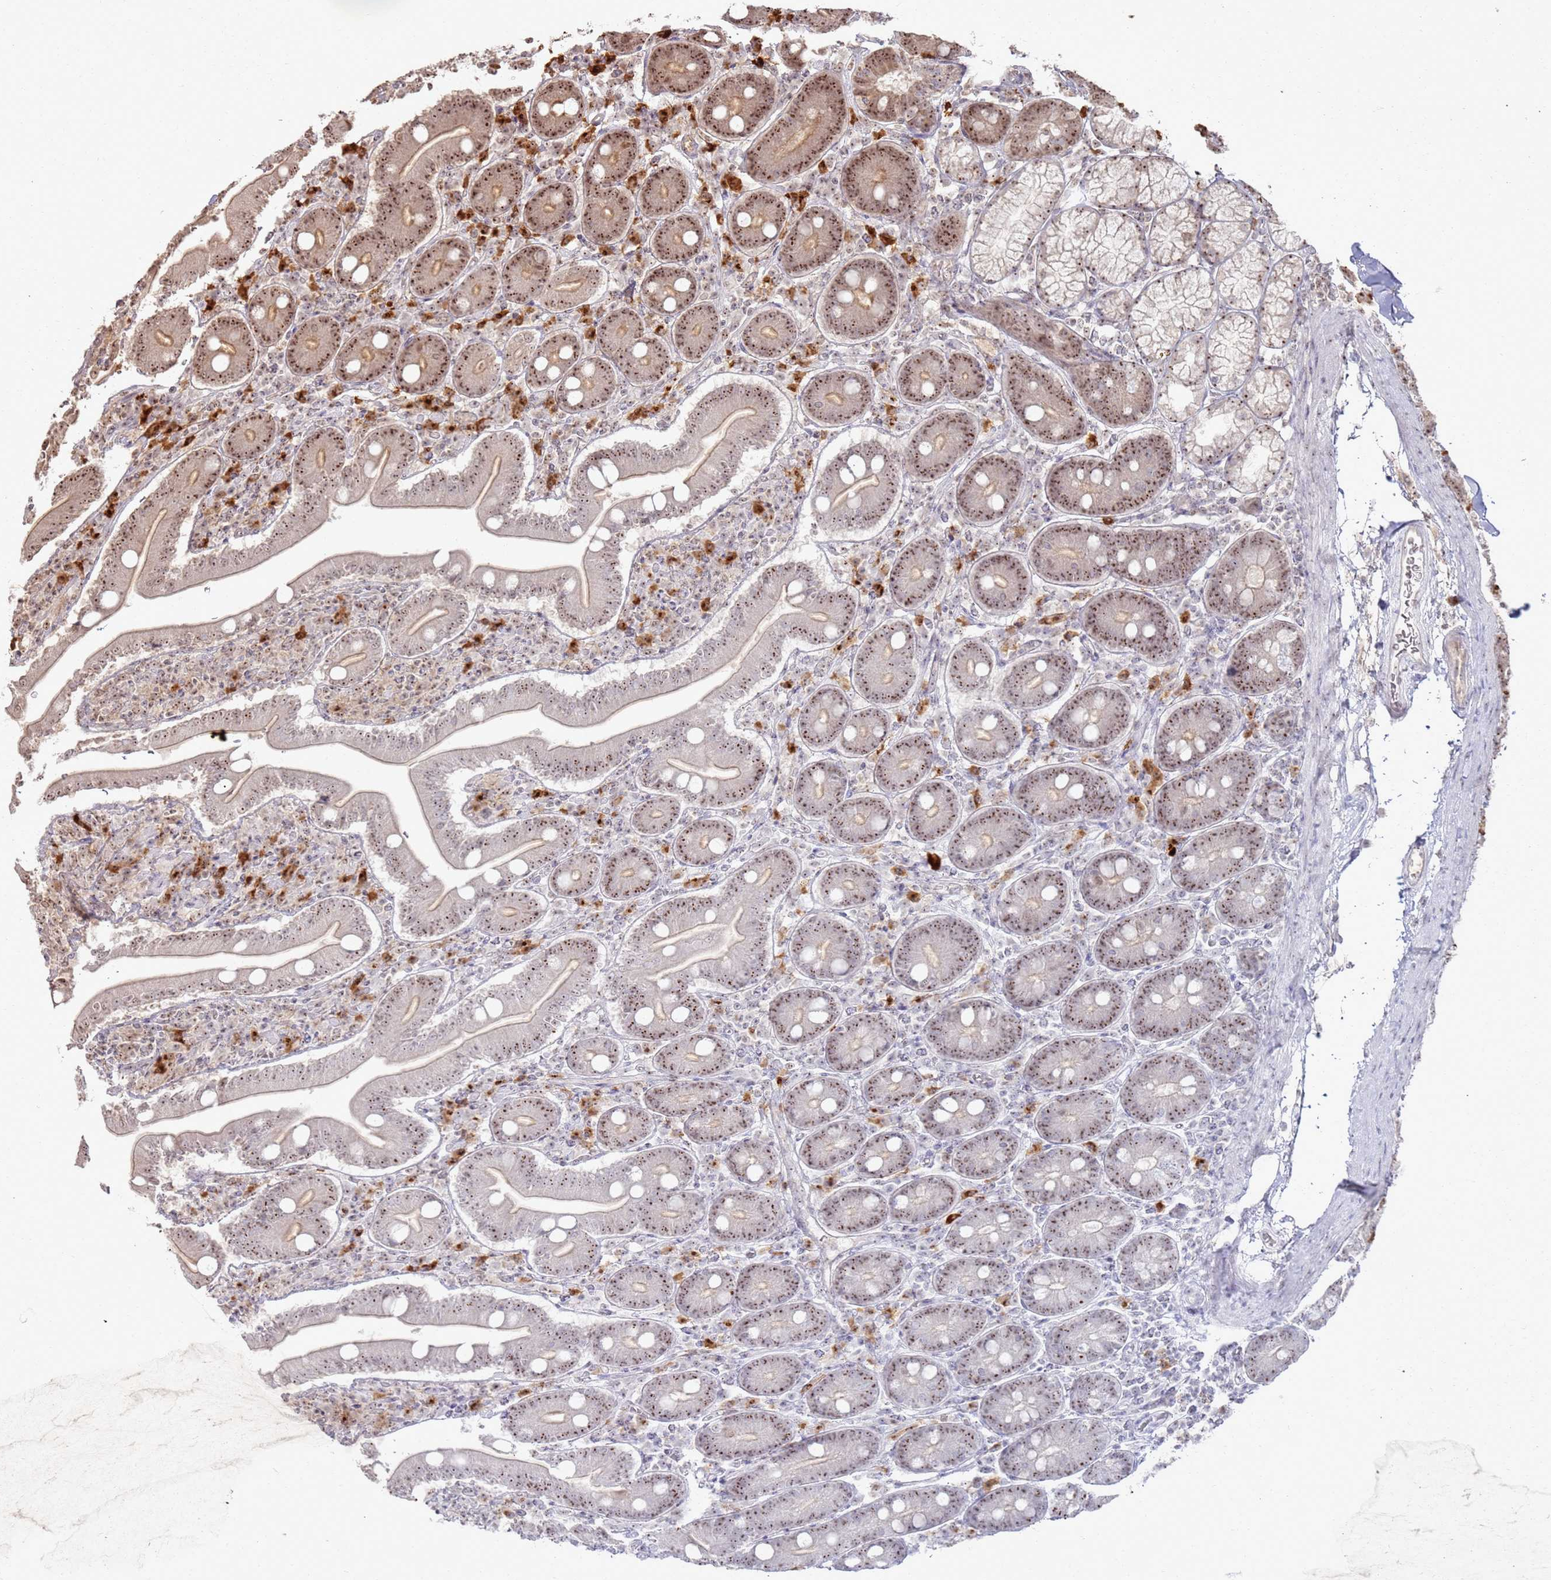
{"staining": {"intensity": "moderate", "quantity": "25%-75%", "location": "nuclear"}, "tissue": "duodenum", "cell_type": "Glandular cells", "image_type": "normal", "snomed": [{"axis": "morphology", "description": "Normal tissue, NOS"}, {"axis": "topography", "description": "Duodenum"}], "caption": "Protein staining displays moderate nuclear positivity in approximately 25%-75% of glandular cells in unremarkable duodenum.", "gene": "UTP11", "patient": {"sex": "male", "age": 35}}